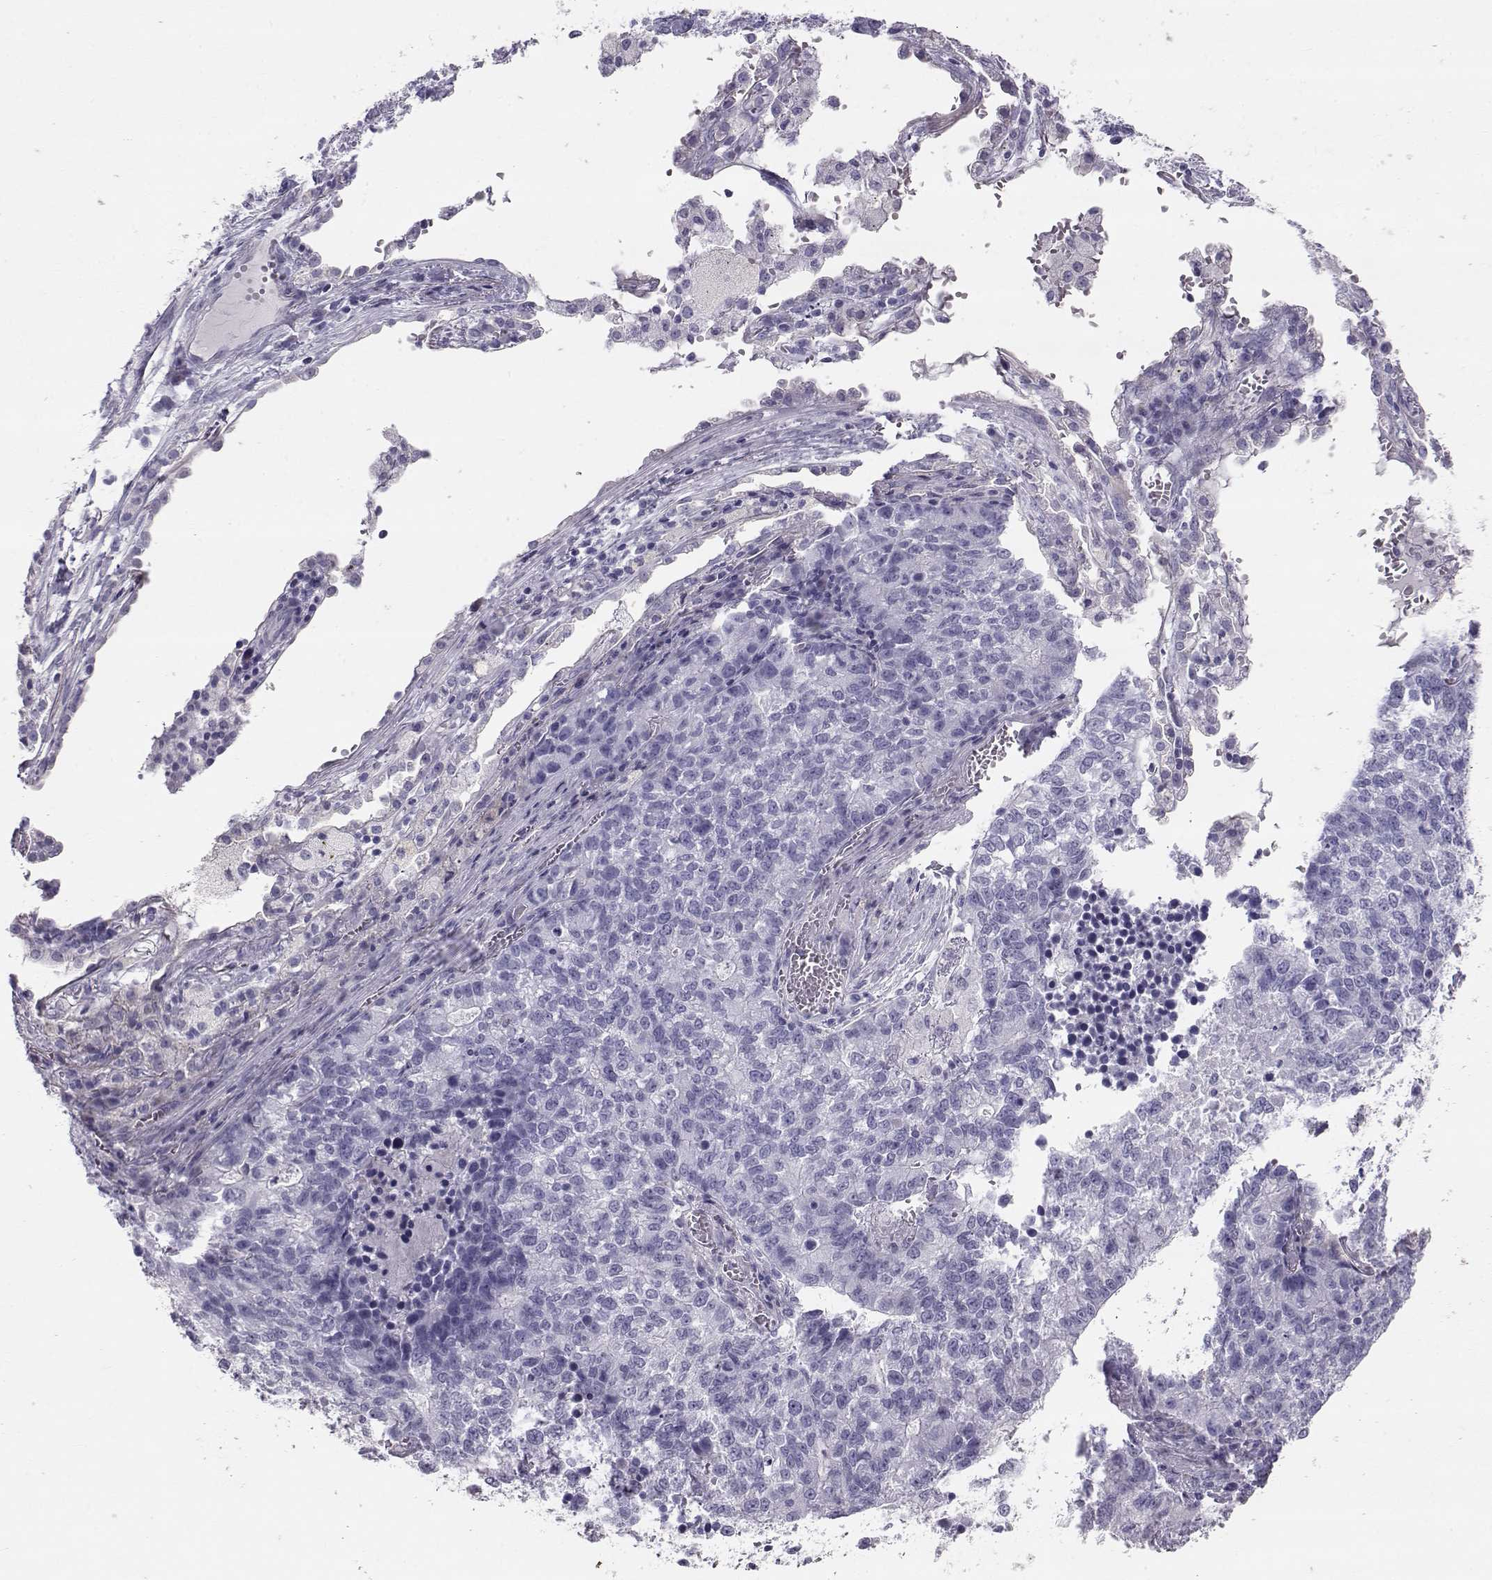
{"staining": {"intensity": "negative", "quantity": "none", "location": "none"}, "tissue": "lung cancer", "cell_type": "Tumor cells", "image_type": "cancer", "snomed": [{"axis": "morphology", "description": "Adenocarcinoma, NOS"}, {"axis": "topography", "description": "Lung"}], "caption": "This is an IHC histopathology image of lung cancer (adenocarcinoma). There is no expression in tumor cells.", "gene": "RD3", "patient": {"sex": "male", "age": 57}}